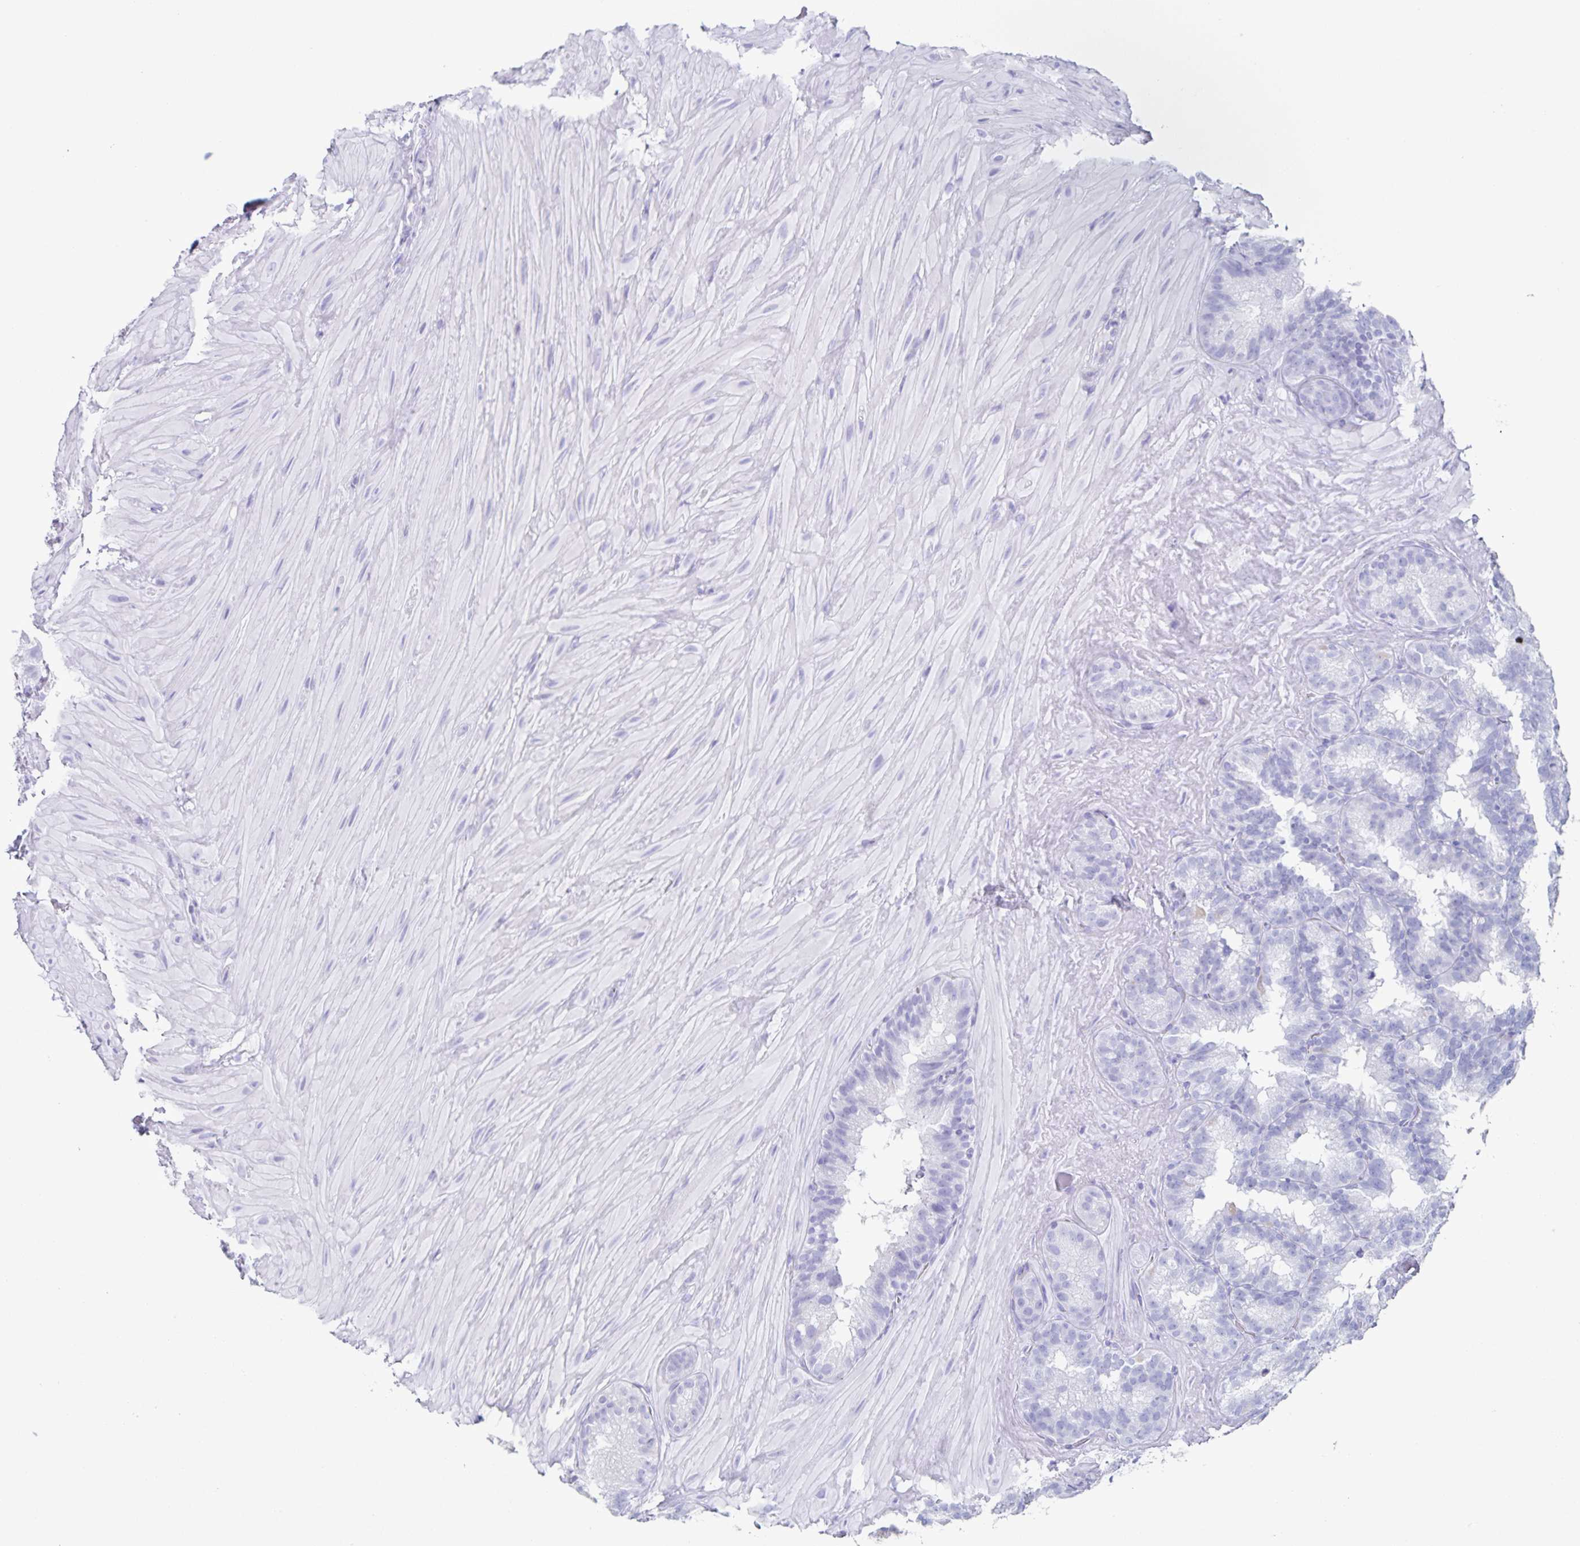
{"staining": {"intensity": "negative", "quantity": "none", "location": "none"}, "tissue": "seminal vesicle", "cell_type": "Glandular cells", "image_type": "normal", "snomed": [{"axis": "morphology", "description": "Normal tissue, NOS"}, {"axis": "topography", "description": "Seminal veicle"}], "caption": "A high-resolution photomicrograph shows immunohistochemistry staining of unremarkable seminal vesicle, which exhibits no significant expression in glandular cells. The staining is performed using DAB brown chromogen with nuclei counter-stained in using hematoxylin.", "gene": "C12orf56", "patient": {"sex": "male", "age": 60}}